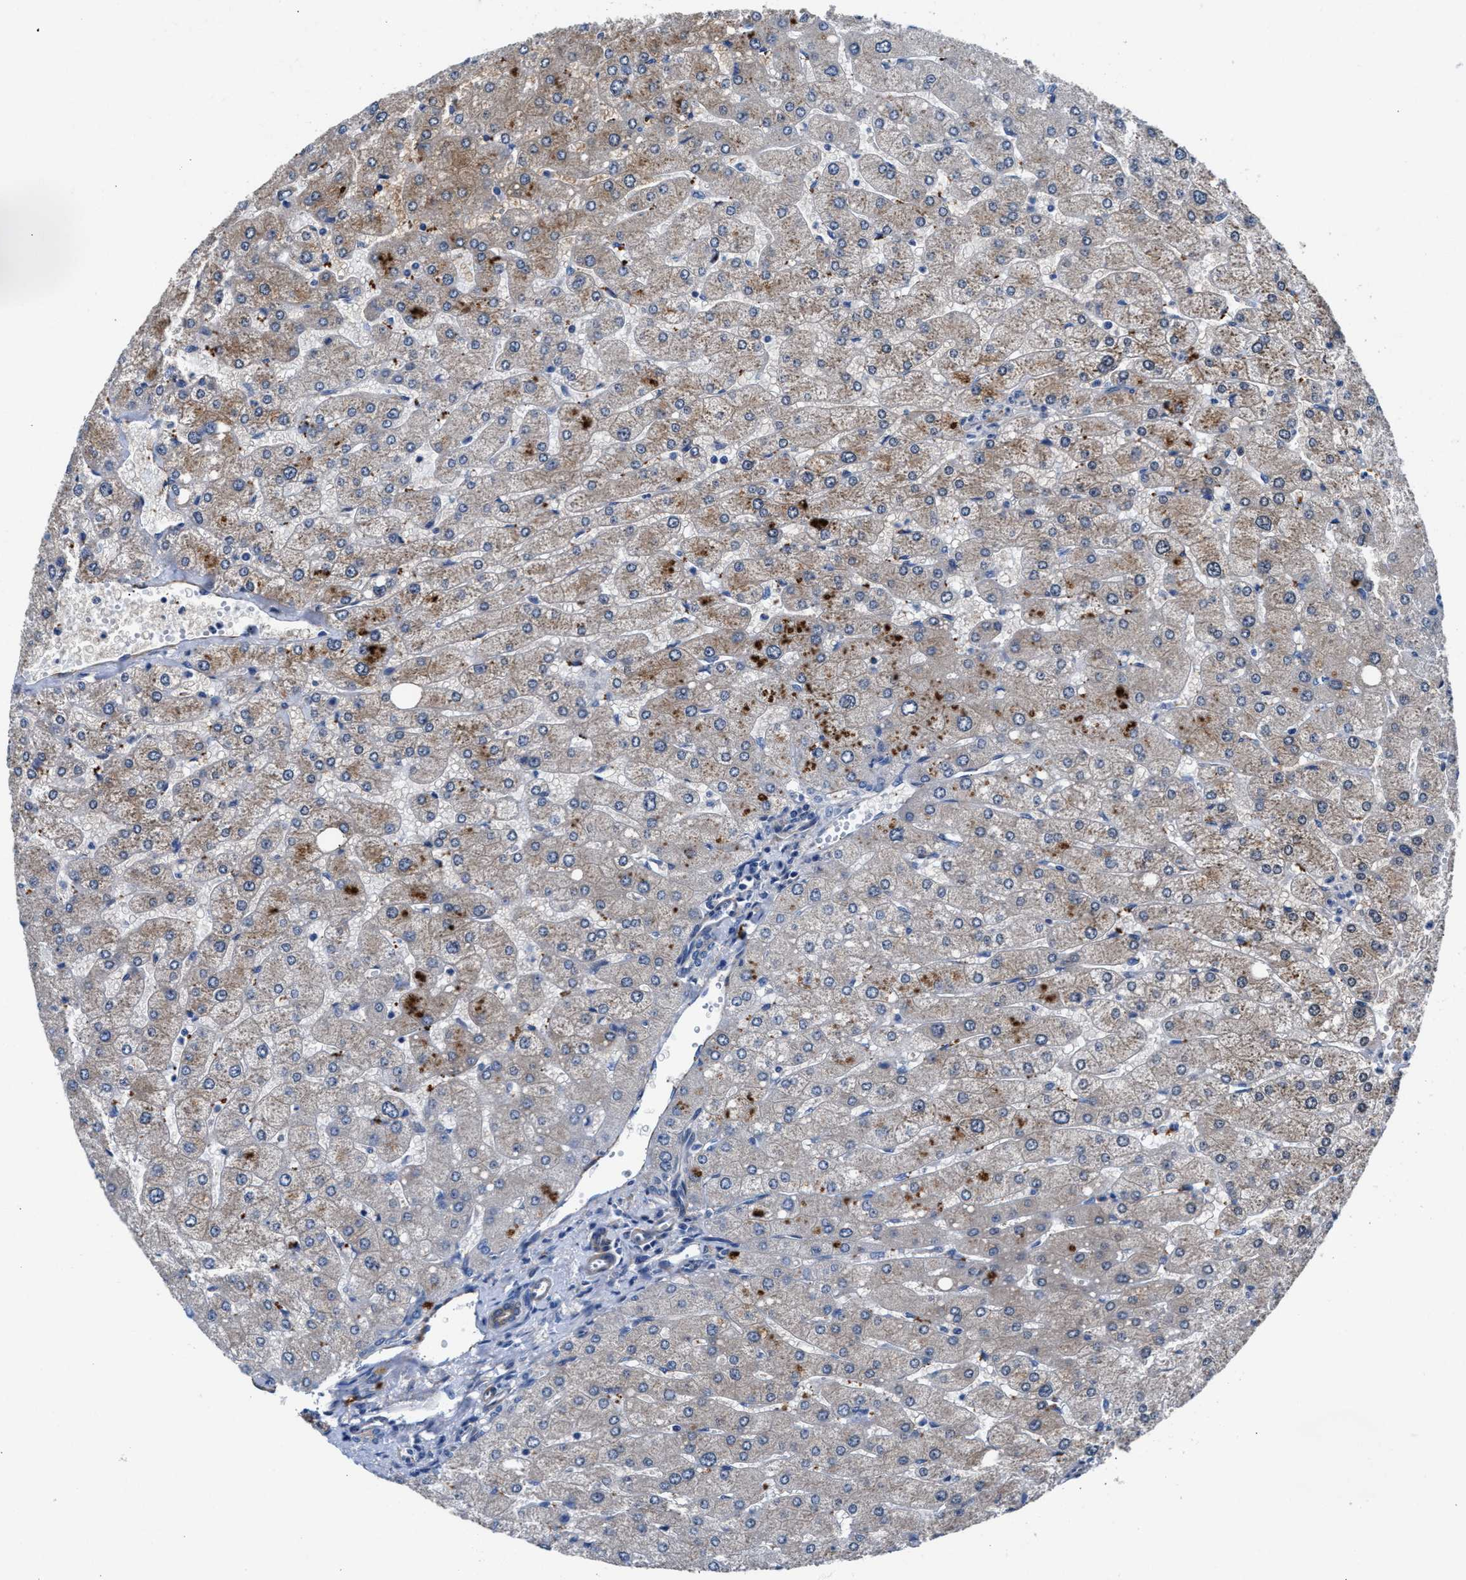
{"staining": {"intensity": "strong", "quantity": "<25%", "location": "cytoplasmic/membranous"}, "tissue": "liver", "cell_type": "Cholangiocytes", "image_type": "normal", "snomed": [{"axis": "morphology", "description": "Normal tissue, NOS"}, {"axis": "topography", "description": "Liver"}], "caption": "Immunohistochemistry (DAB (3,3'-diaminobenzidine)) staining of unremarkable liver shows strong cytoplasmic/membranous protein expression in approximately <25% of cholangiocytes. (DAB IHC, brown staining for protein, blue staining for nuclei).", "gene": "PARG", "patient": {"sex": "male", "age": 55}}